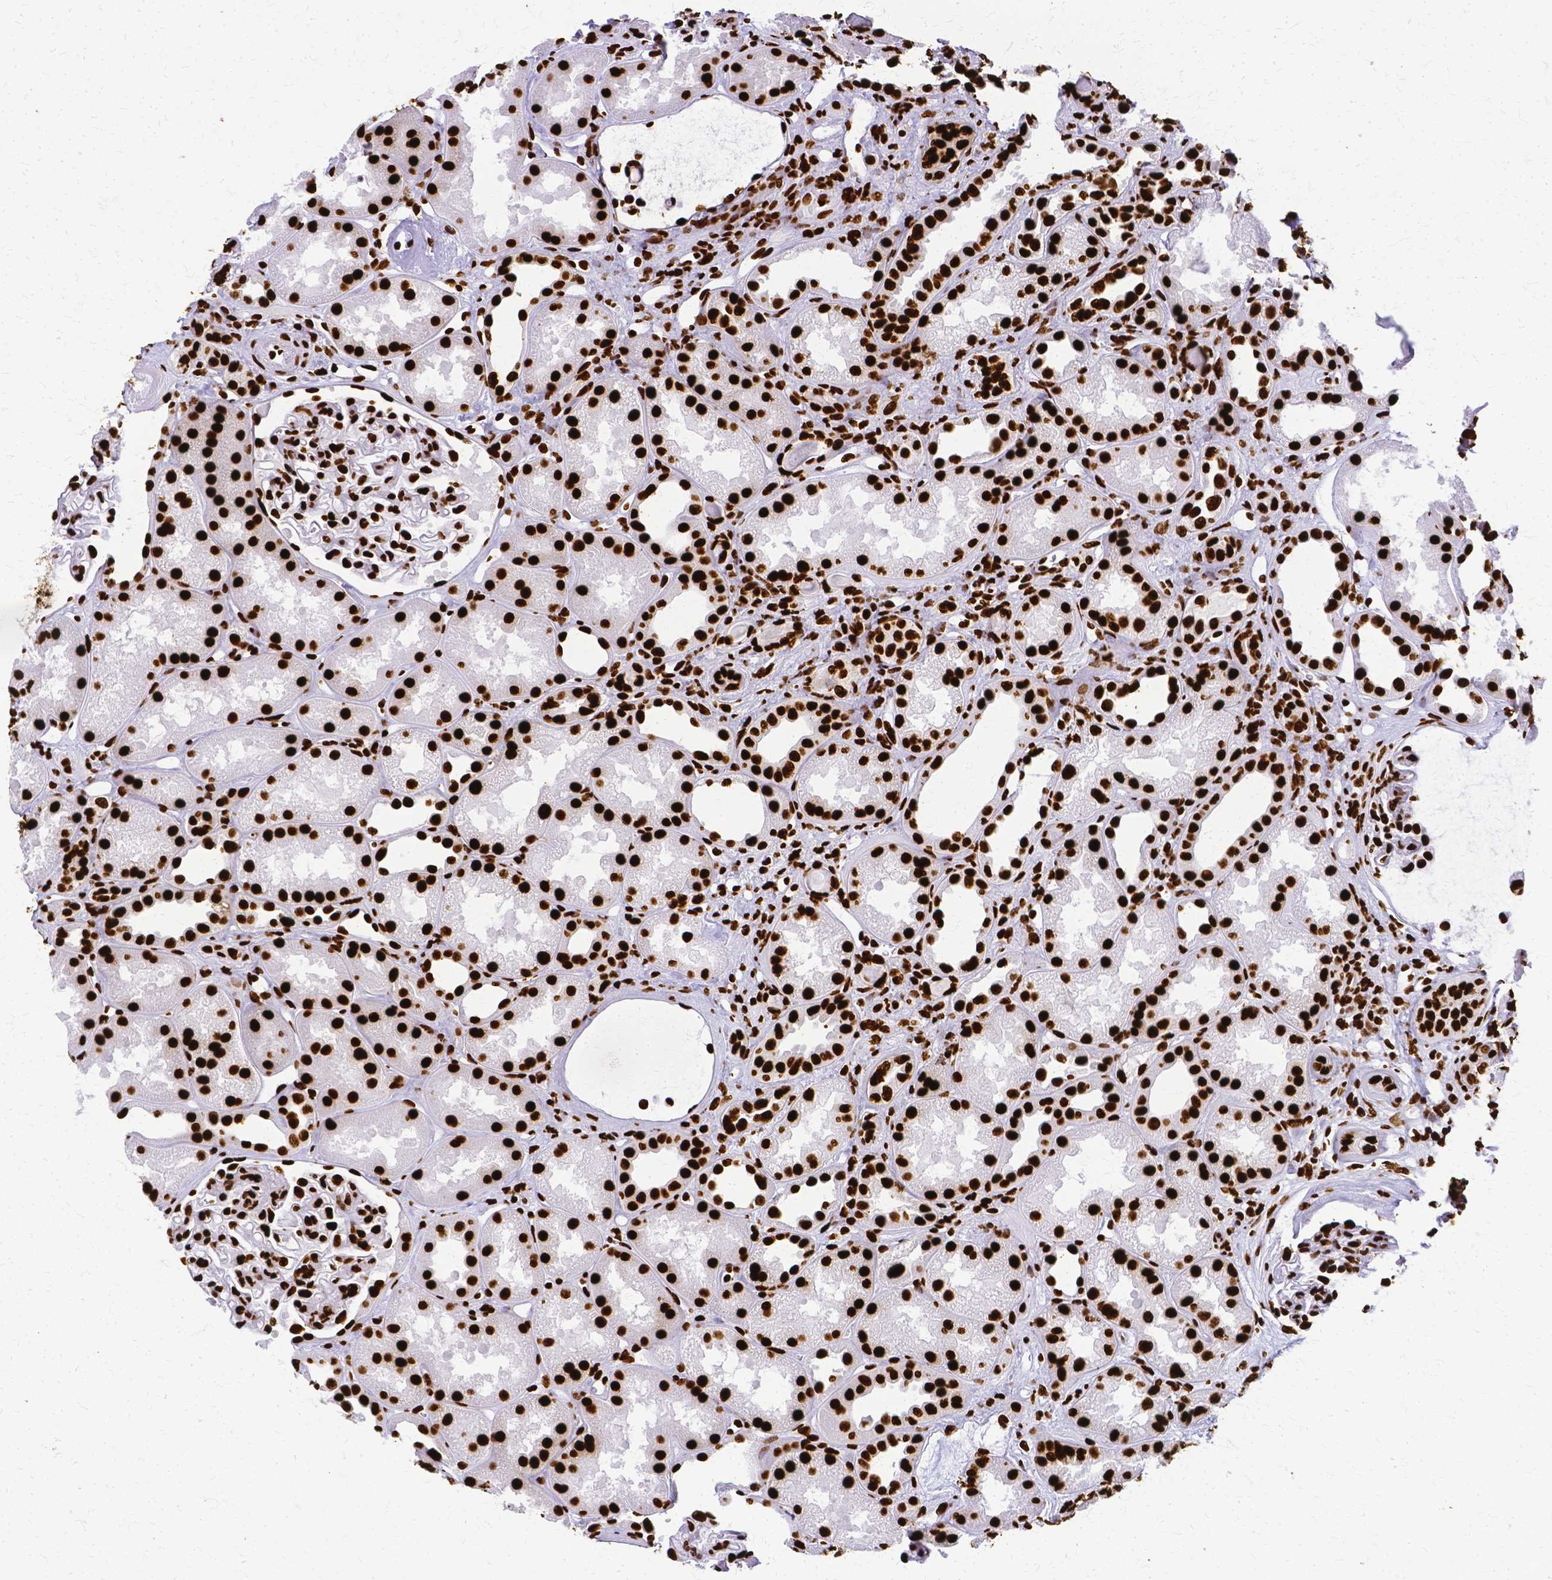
{"staining": {"intensity": "strong", "quantity": ">75%", "location": "nuclear"}, "tissue": "kidney", "cell_type": "Cells in glomeruli", "image_type": "normal", "snomed": [{"axis": "morphology", "description": "Normal tissue, NOS"}, {"axis": "topography", "description": "Kidney"}], "caption": "Immunohistochemistry (IHC) (DAB (3,3'-diaminobenzidine)) staining of unremarkable human kidney exhibits strong nuclear protein staining in approximately >75% of cells in glomeruli.", "gene": "SFPQ", "patient": {"sex": "male", "age": 61}}